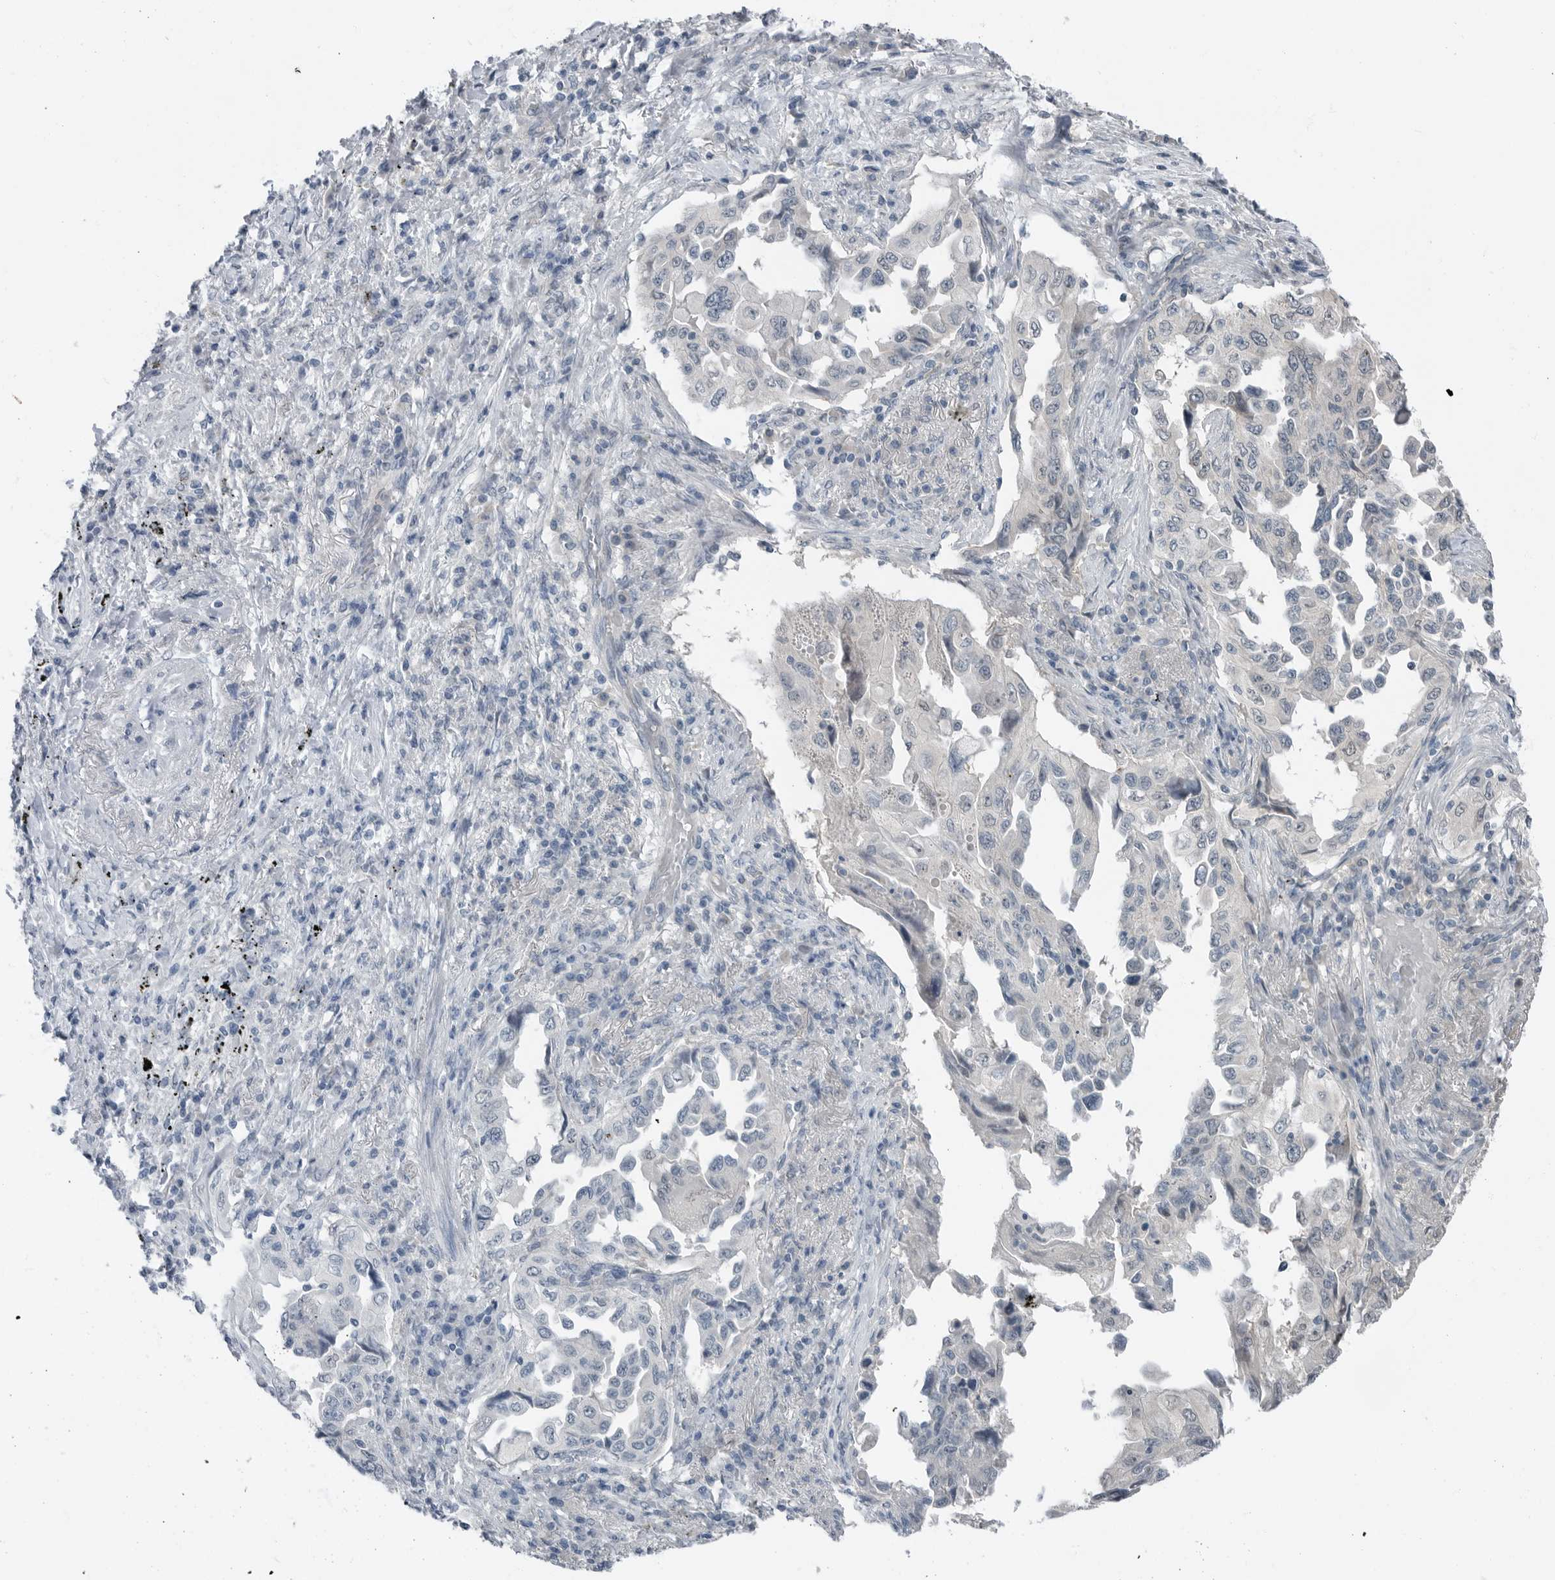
{"staining": {"intensity": "negative", "quantity": "none", "location": "none"}, "tissue": "lung cancer", "cell_type": "Tumor cells", "image_type": "cancer", "snomed": [{"axis": "morphology", "description": "Adenocarcinoma, NOS"}, {"axis": "topography", "description": "Lung"}], "caption": "Immunohistochemical staining of human lung adenocarcinoma reveals no significant positivity in tumor cells. (DAB immunohistochemistry (IHC) with hematoxylin counter stain).", "gene": "MFAP3L", "patient": {"sex": "female", "age": 51}}